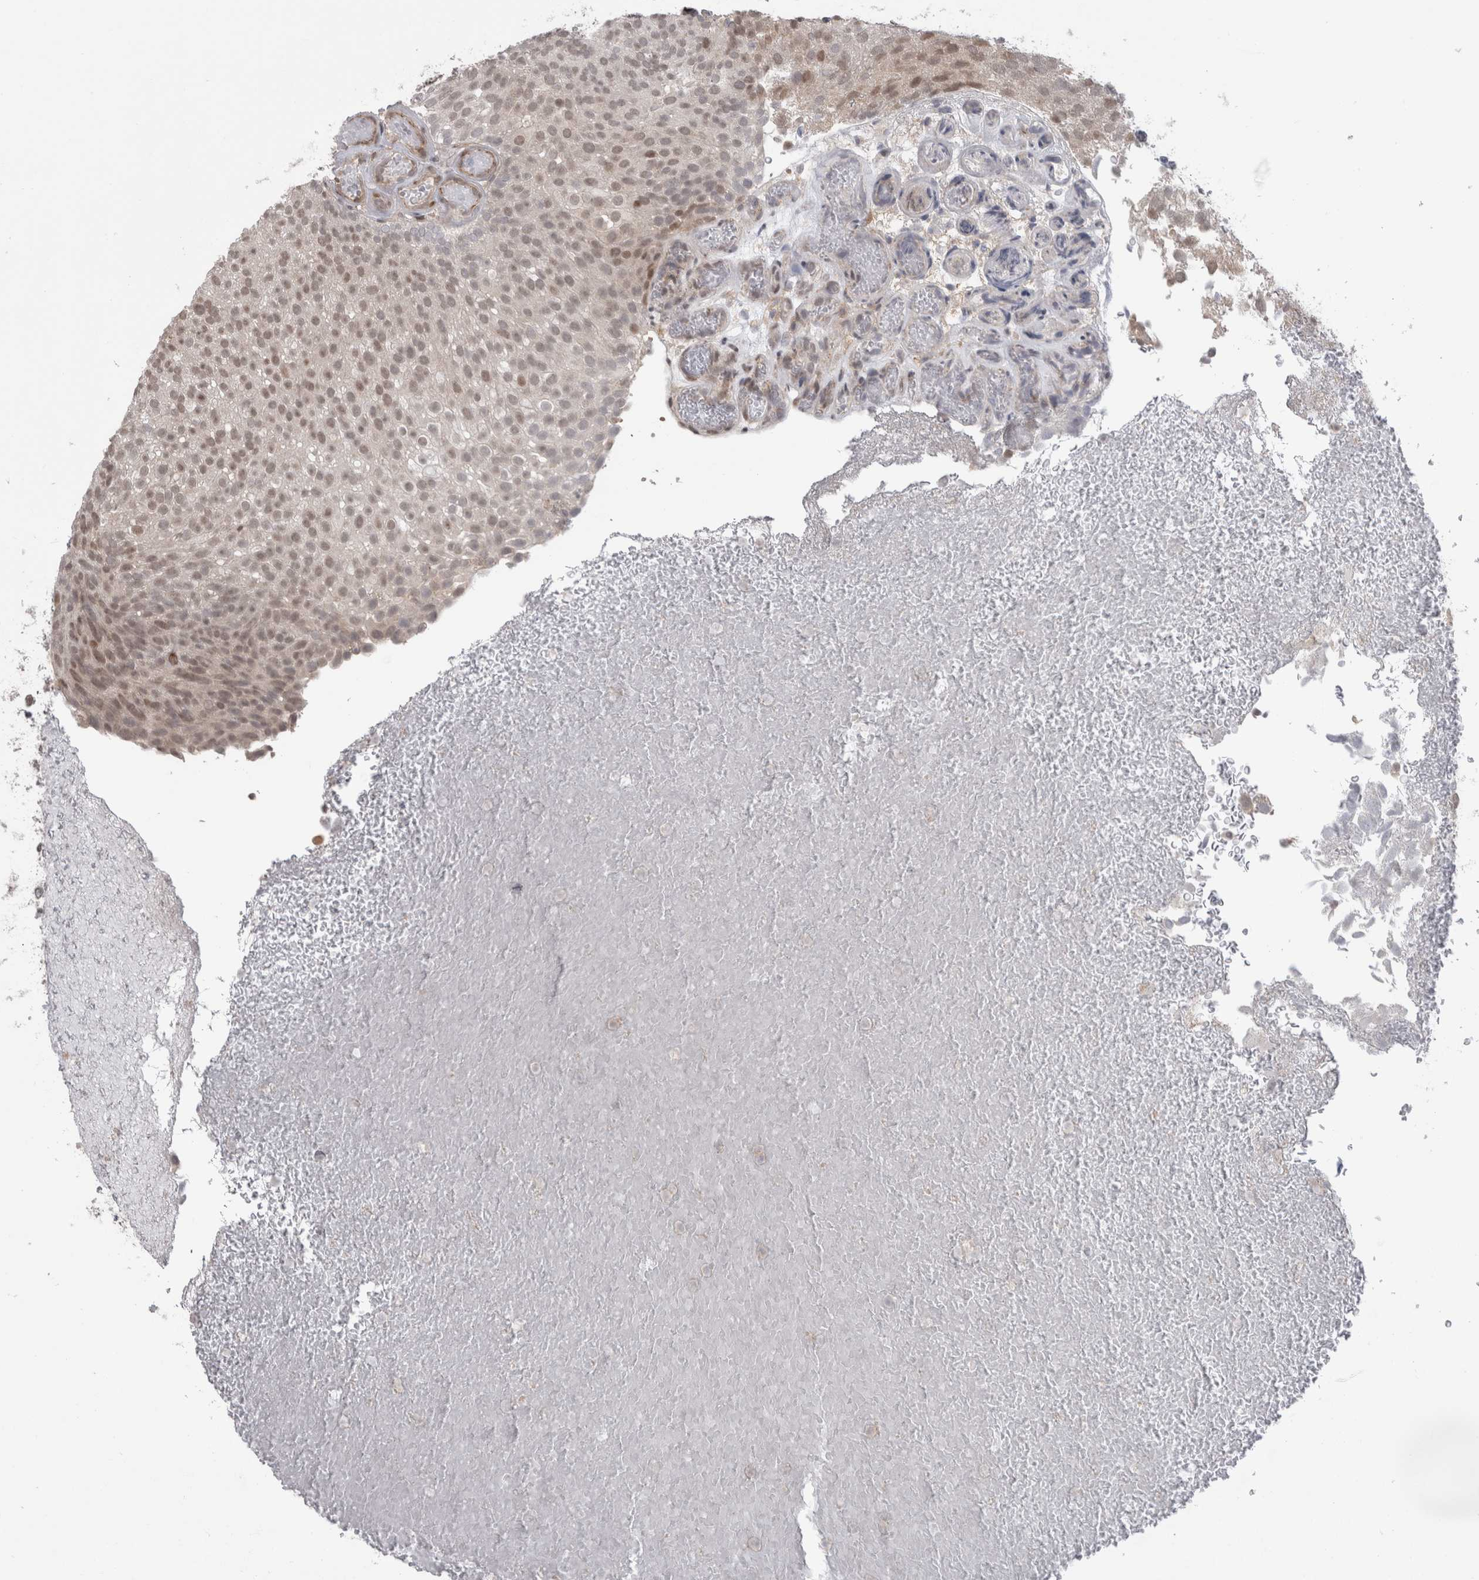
{"staining": {"intensity": "weak", "quantity": "25%-75%", "location": "cytoplasmic/membranous,nuclear"}, "tissue": "urothelial cancer", "cell_type": "Tumor cells", "image_type": "cancer", "snomed": [{"axis": "morphology", "description": "Urothelial carcinoma, Low grade"}, {"axis": "topography", "description": "Urinary bladder"}], "caption": "Immunohistochemical staining of urothelial carcinoma (low-grade) reveals low levels of weak cytoplasmic/membranous and nuclear positivity in about 25%-75% of tumor cells. (DAB (3,3'-diaminobenzidine) IHC, brown staining for protein, blue staining for nuclei).", "gene": "MTBP", "patient": {"sex": "male", "age": 78}}